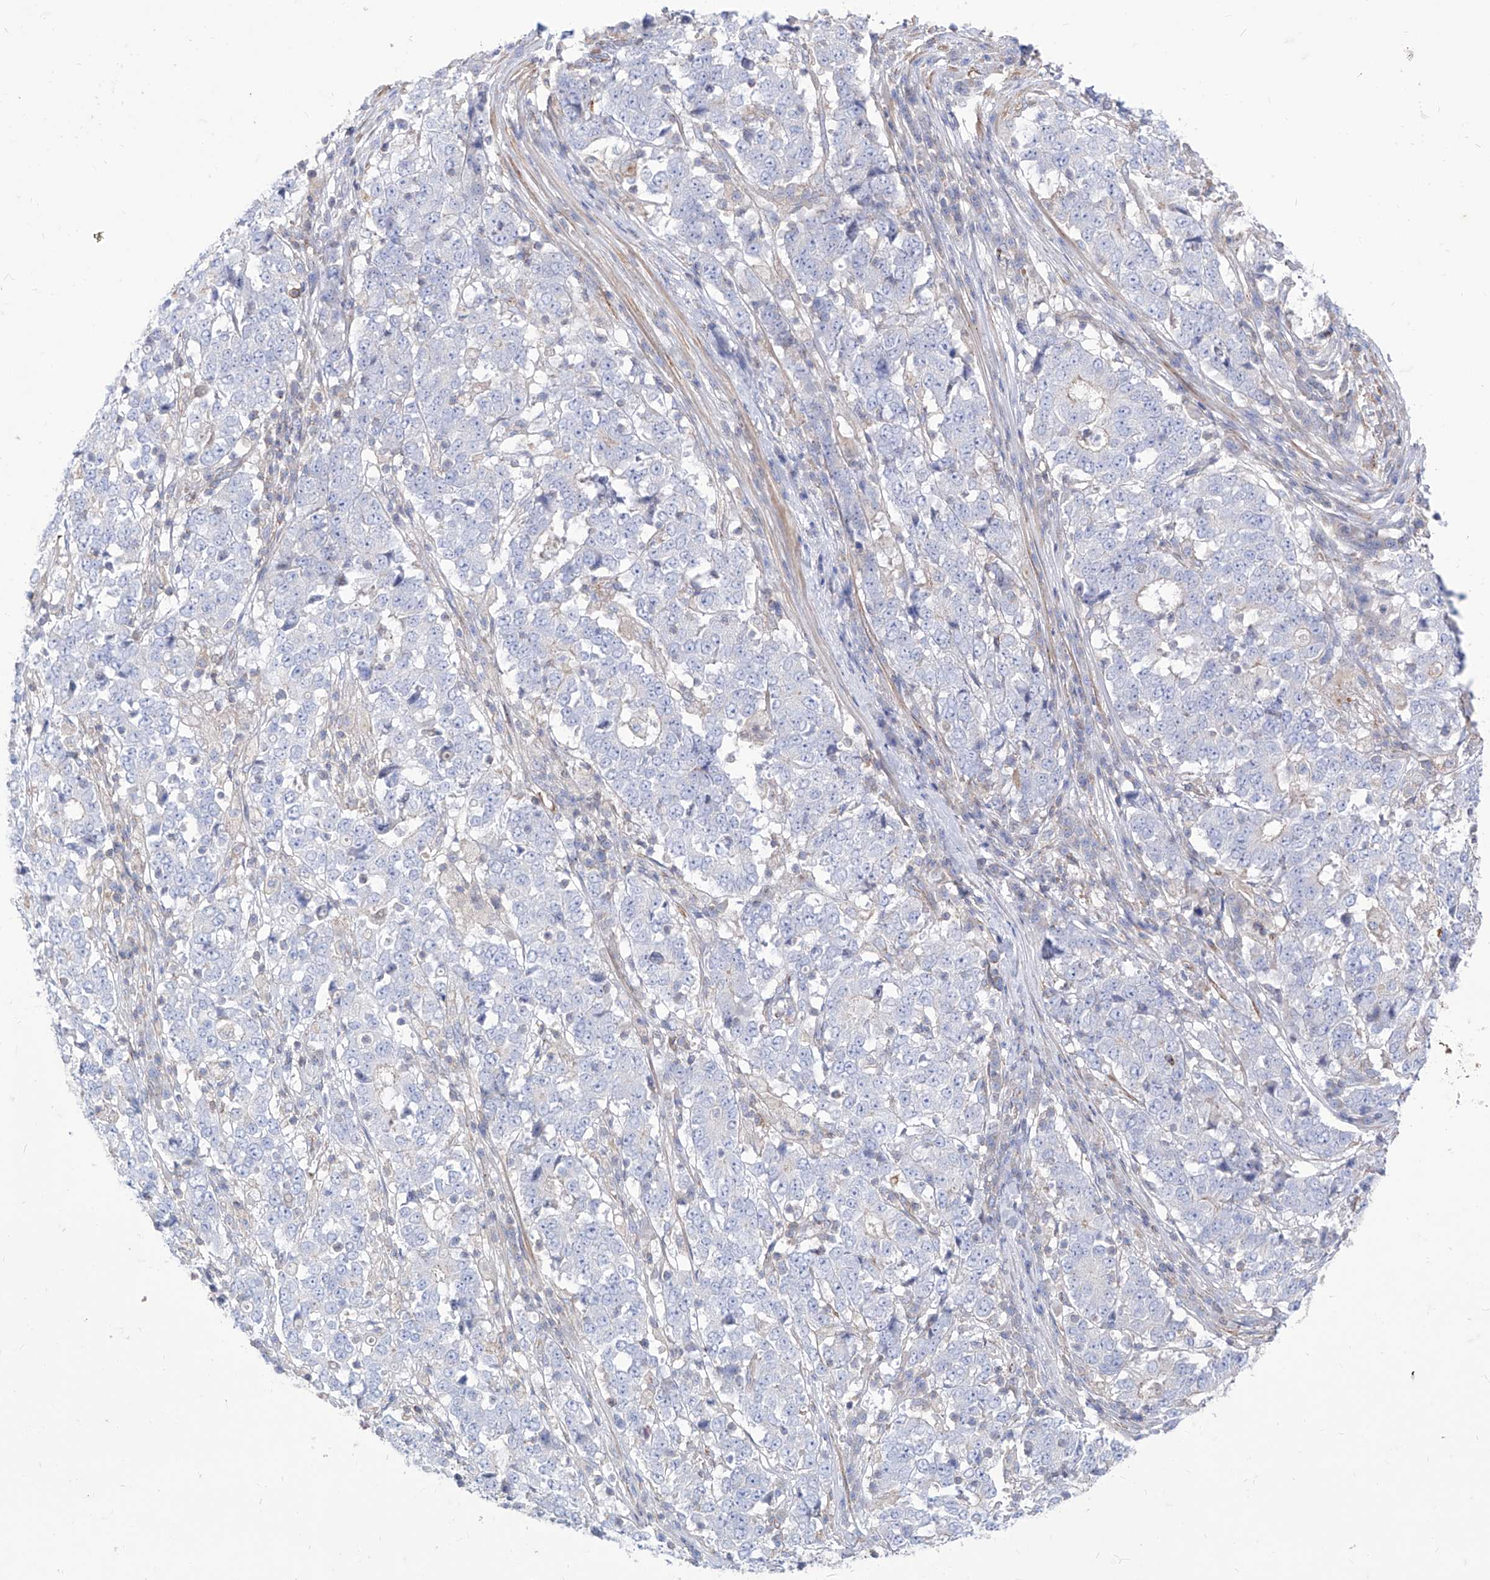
{"staining": {"intensity": "negative", "quantity": "none", "location": "none"}, "tissue": "stomach cancer", "cell_type": "Tumor cells", "image_type": "cancer", "snomed": [{"axis": "morphology", "description": "Adenocarcinoma, NOS"}, {"axis": "topography", "description": "Stomach"}], "caption": "The photomicrograph shows no significant staining in tumor cells of stomach cancer.", "gene": "C1orf74", "patient": {"sex": "male", "age": 59}}